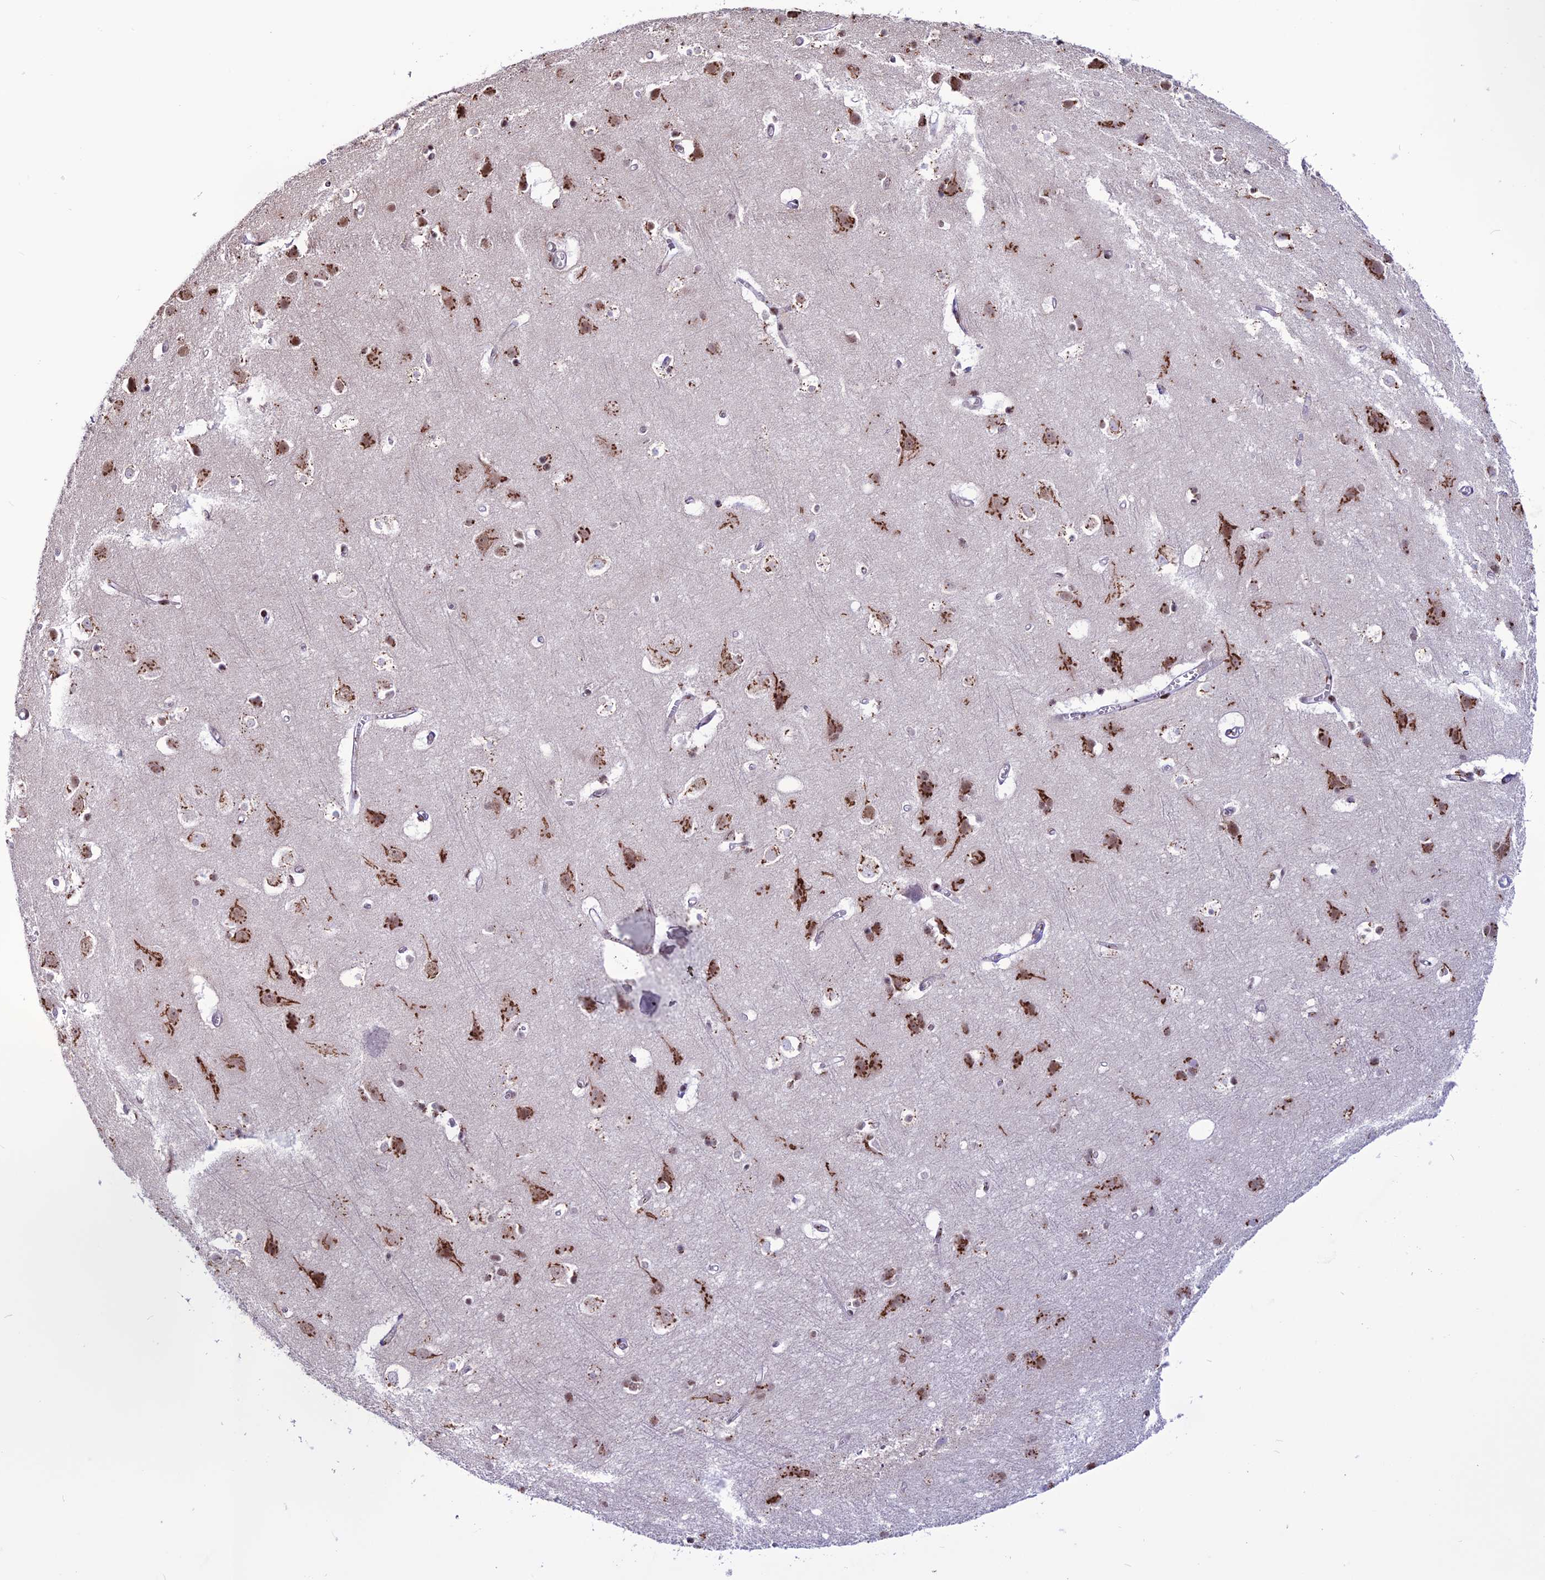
{"staining": {"intensity": "negative", "quantity": "none", "location": "none"}, "tissue": "cerebral cortex", "cell_type": "Endothelial cells", "image_type": "normal", "snomed": [{"axis": "morphology", "description": "Normal tissue, NOS"}, {"axis": "topography", "description": "Cerebral cortex"}], "caption": "High magnification brightfield microscopy of normal cerebral cortex stained with DAB (brown) and counterstained with hematoxylin (blue): endothelial cells show no significant positivity. The staining was performed using DAB (3,3'-diaminobenzidine) to visualize the protein expression in brown, while the nuclei were stained in blue with hematoxylin (Magnification: 20x).", "gene": "PLEKHA4", "patient": {"sex": "male", "age": 54}}